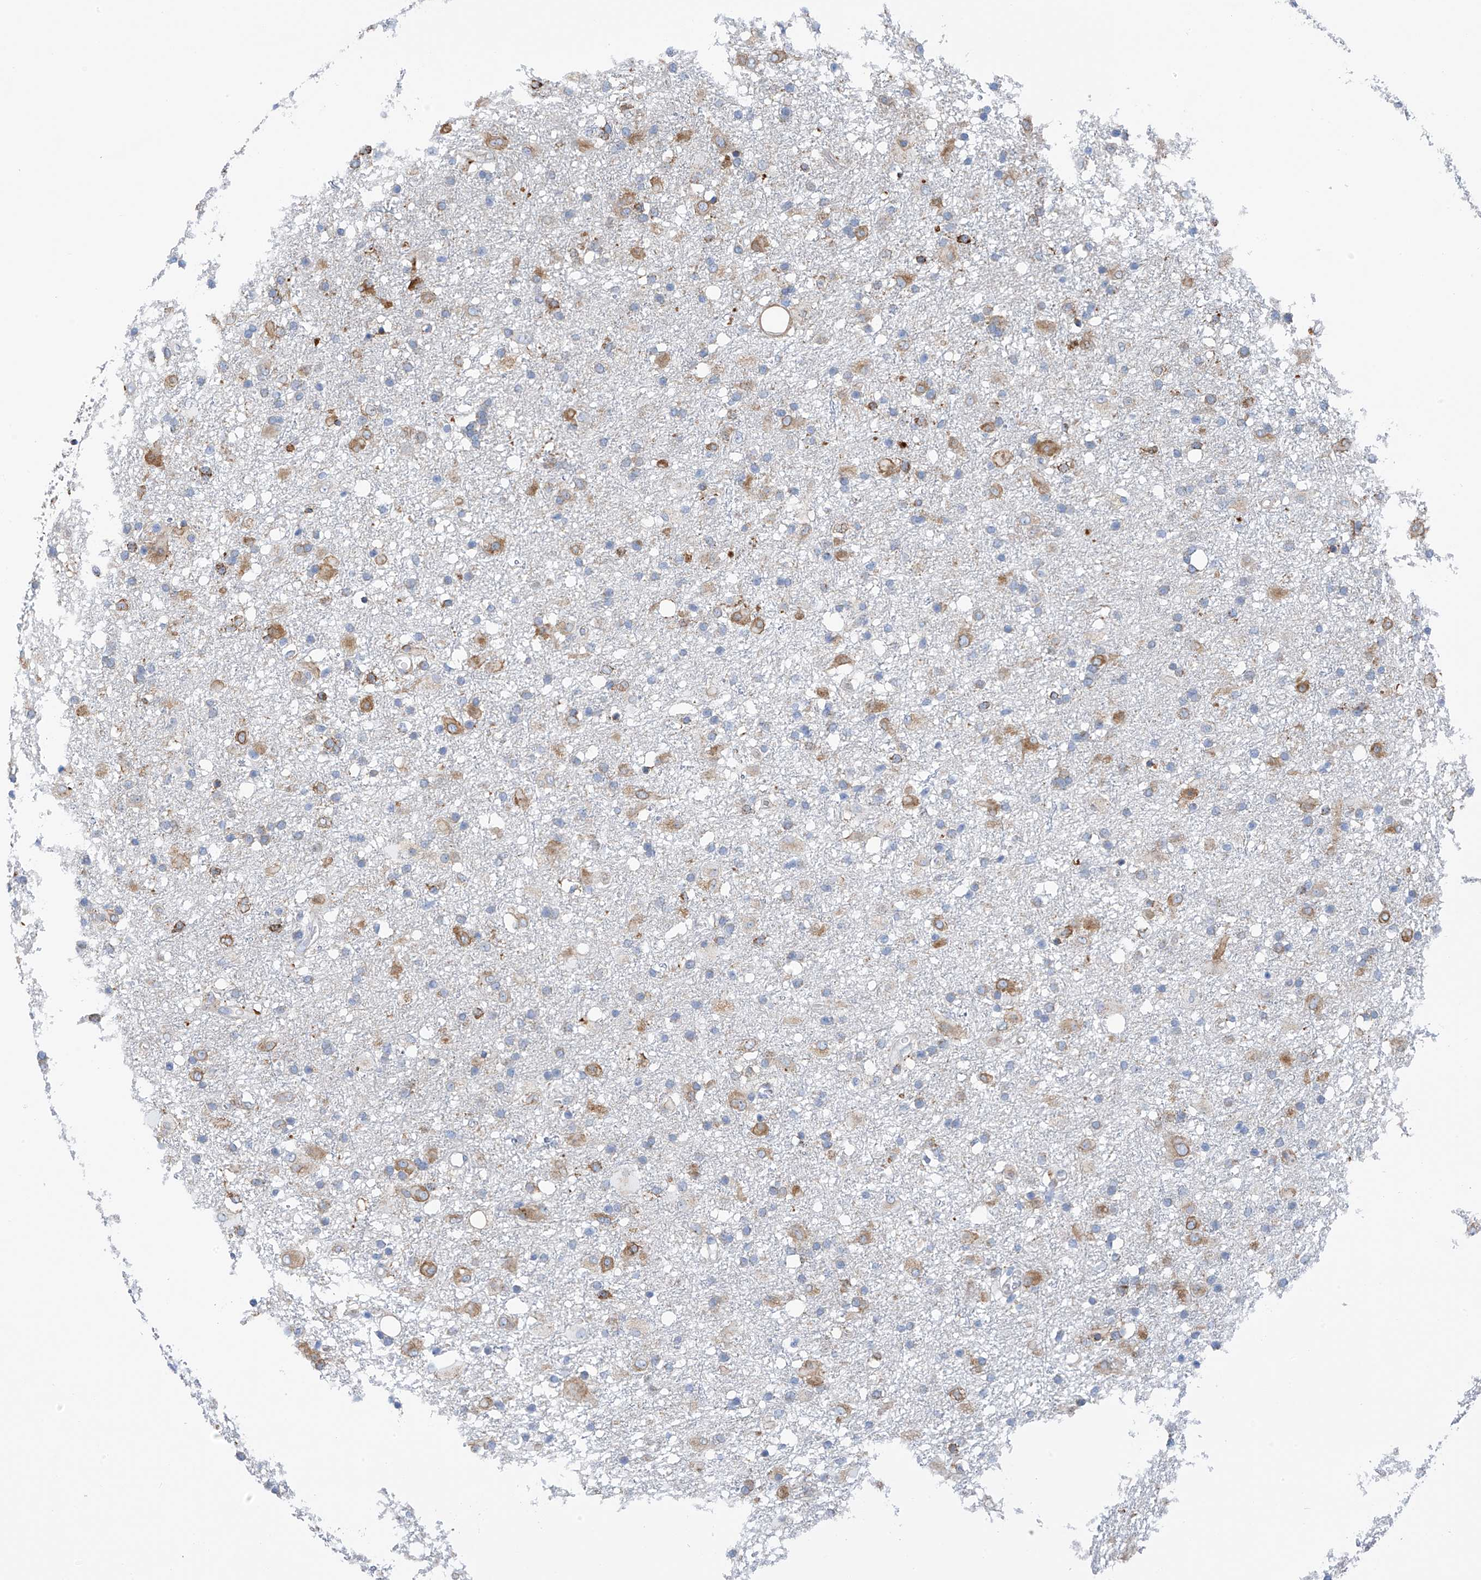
{"staining": {"intensity": "moderate", "quantity": "25%-75%", "location": "cytoplasmic/membranous"}, "tissue": "glioma", "cell_type": "Tumor cells", "image_type": "cancer", "snomed": [{"axis": "morphology", "description": "Glioma, malignant, Low grade"}, {"axis": "topography", "description": "Brain"}], "caption": "A brown stain shows moderate cytoplasmic/membranous staining of a protein in low-grade glioma (malignant) tumor cells.", "gene": "RCN2", "patient": {"sex": "male", "age": 65}}